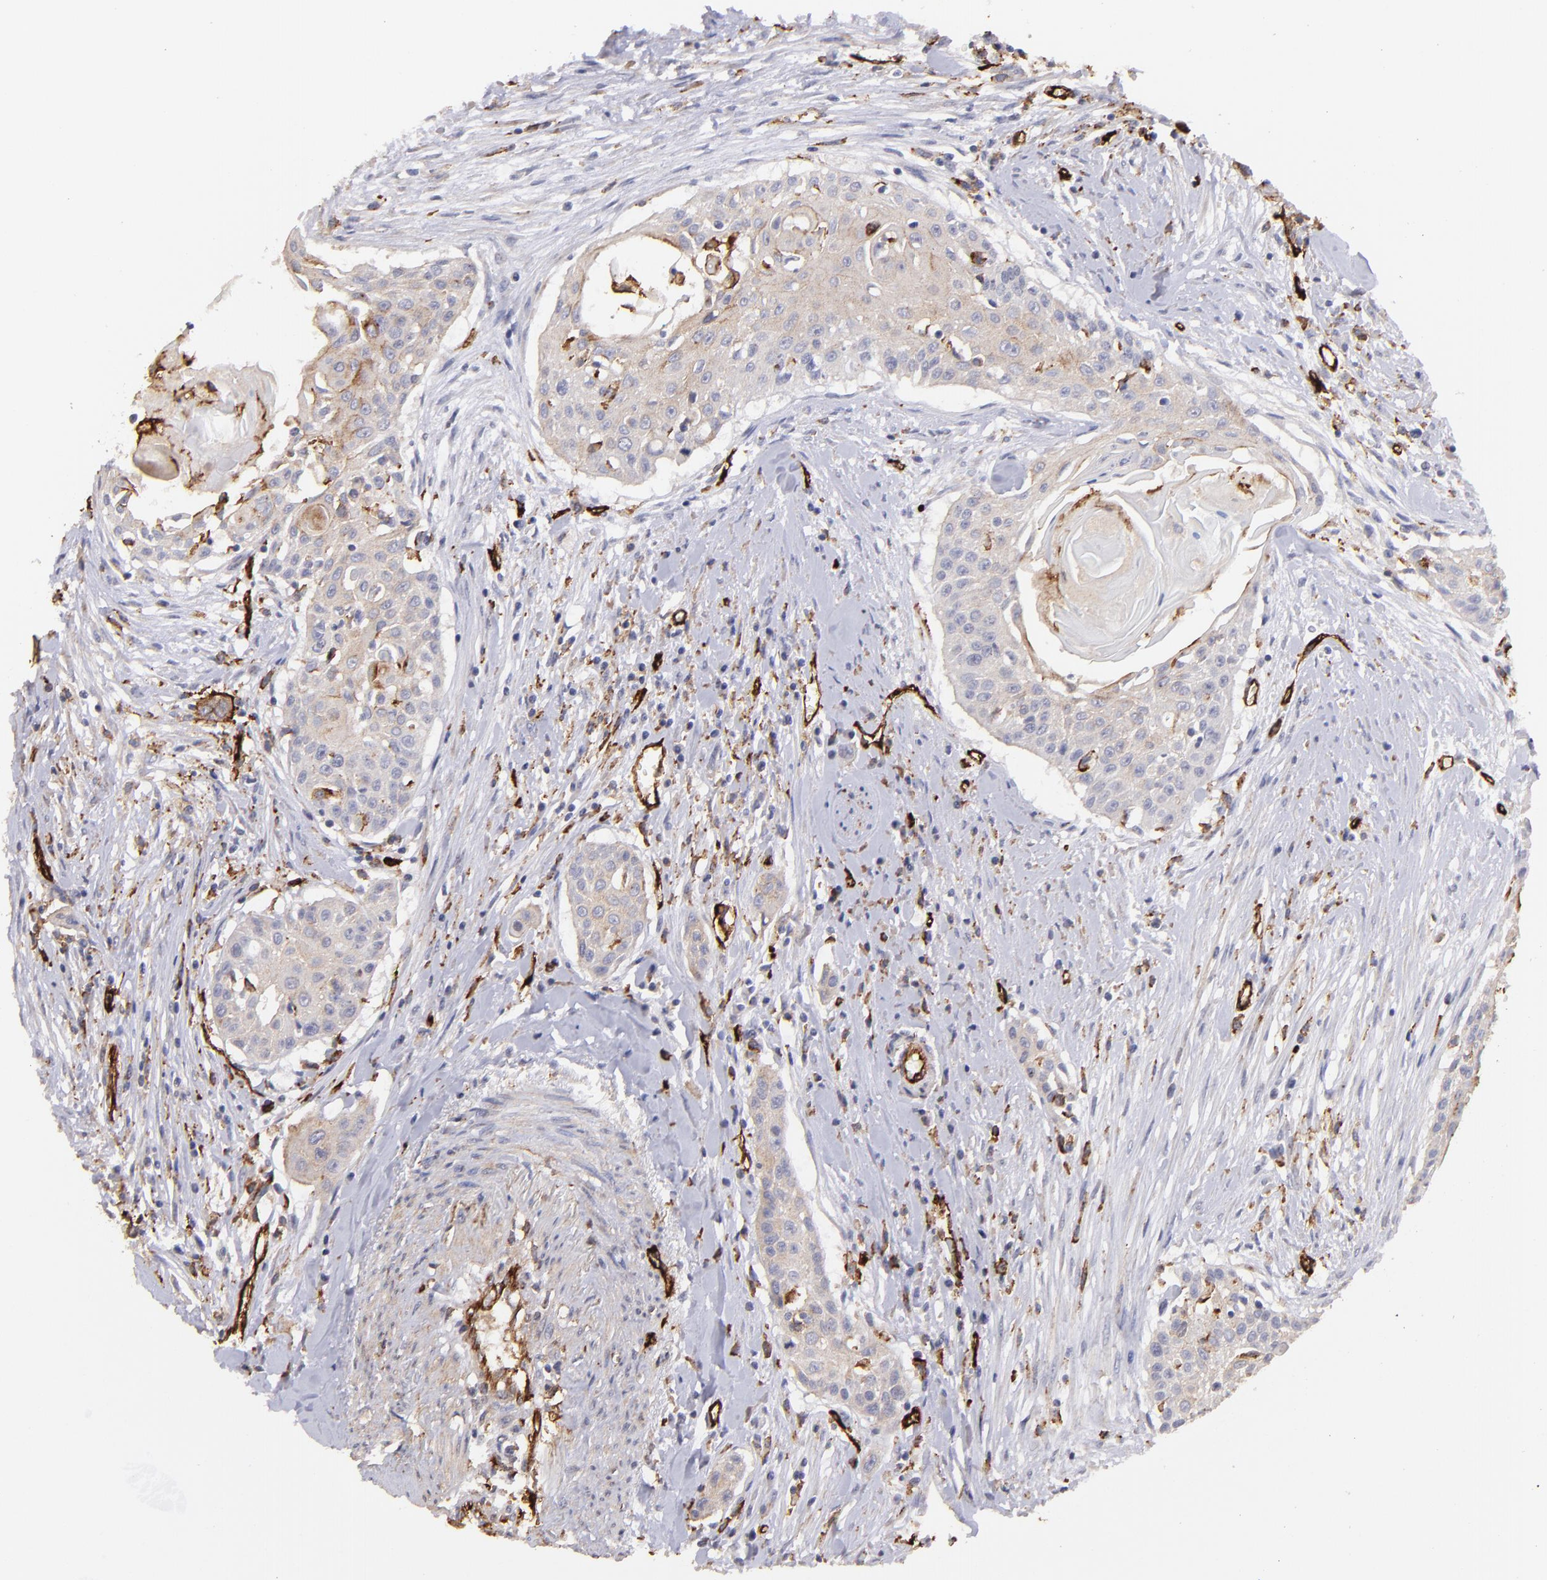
{"staining": {"intensity": "negative", "quantity": "none", "location": "none"}, "tissue": "head and neck cancer", "cell_type": "Tumor cells", "image_type": "cancer", "snomed": [{"axis": "morphology", "description": "Squamous cell carcinoma, NOS"}, {"axis": "morphology", "description": "Squamous cell carcinoma, metastatic, NOS"}, {"axis": "topography", "description": "Lymph node"}, {"axis": "topography", "description": "Salivary gland"}, {"axis": "topography", "description": "Head-Neck"}], "caption": "The micrograph shows no staining of tumor cells in head and neck cancer.", "gene": "DYSF", "patient": {"sex": "female", "age": 74}}